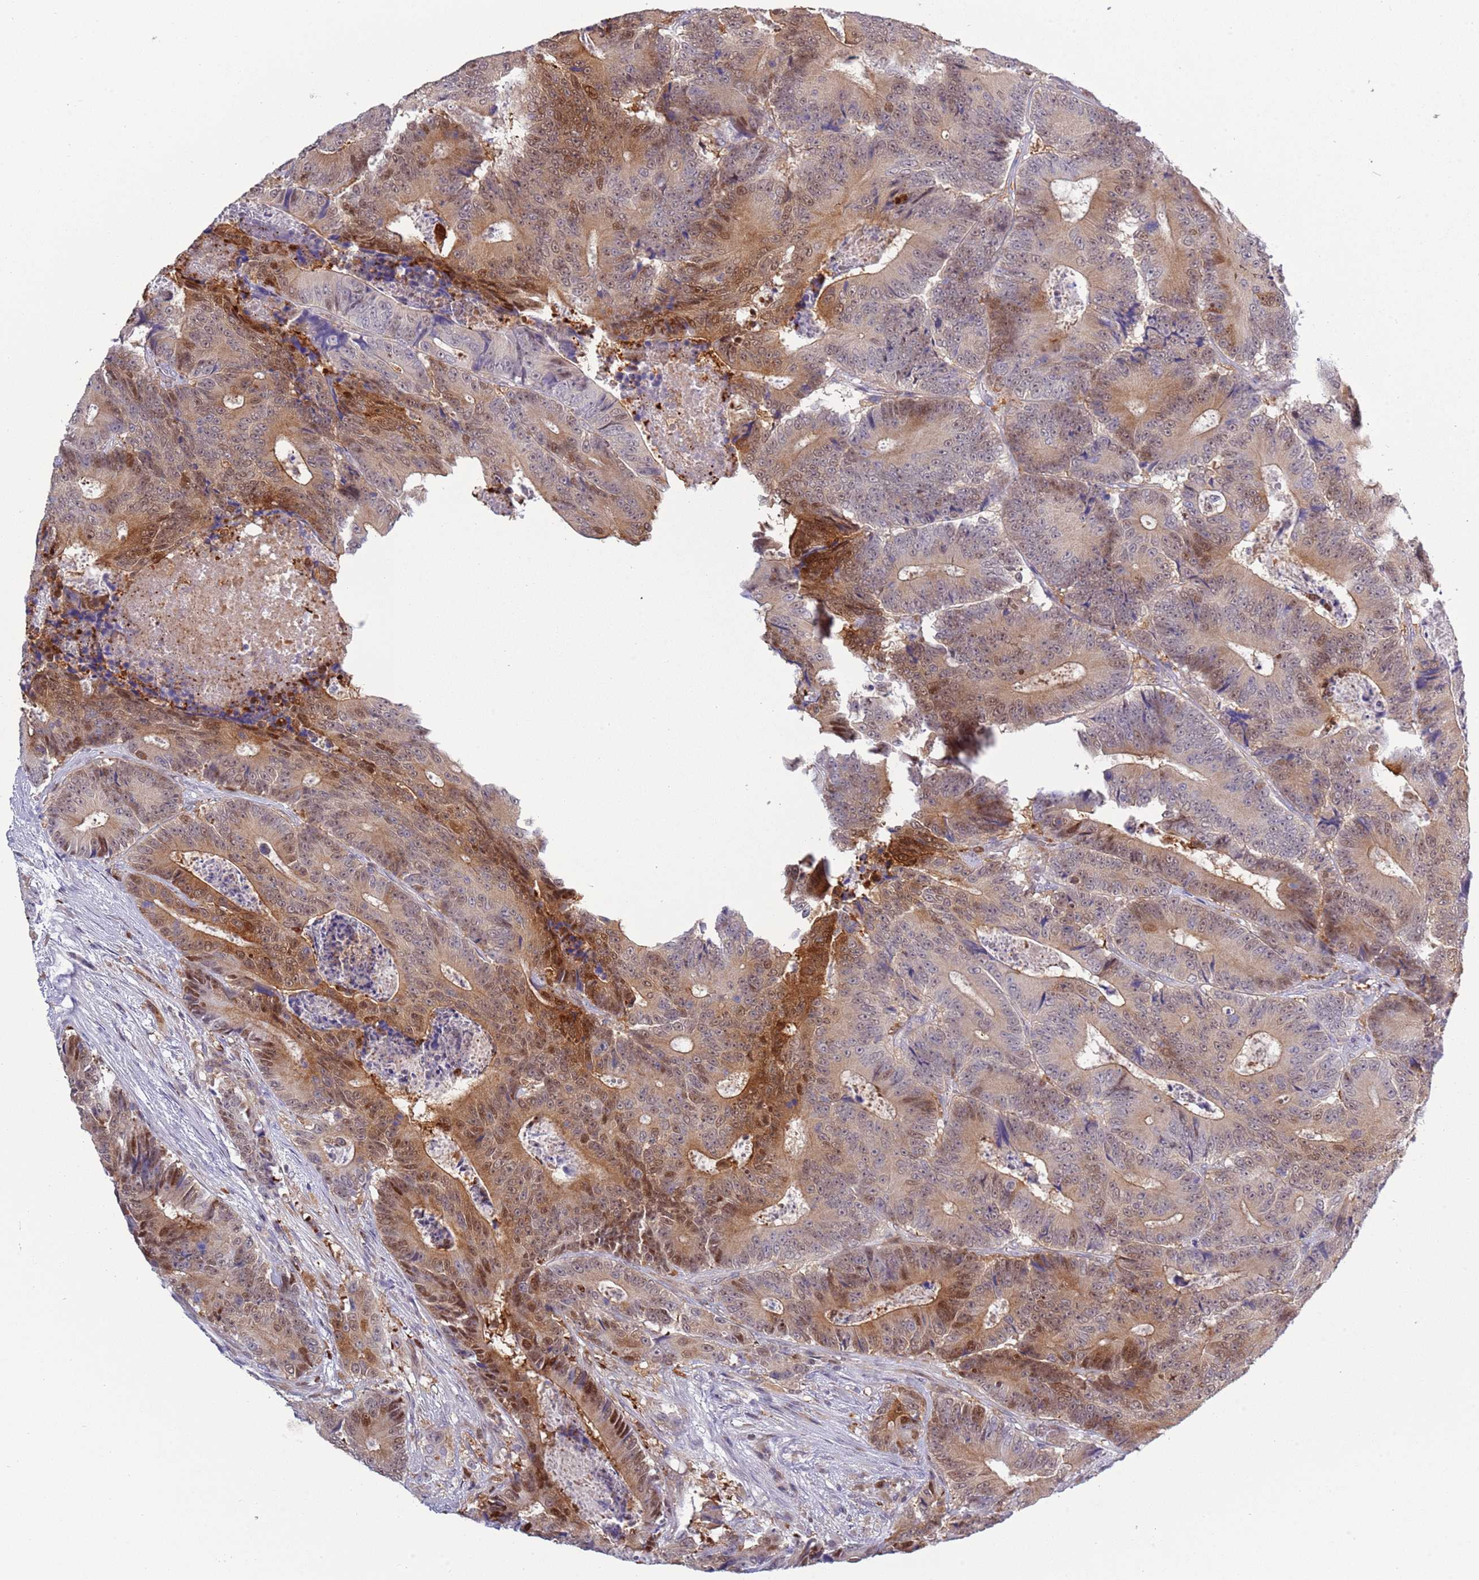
{"staining": {"intensity": "moderate", "quantity": "25%-75%", "location": "cytoplasmic/membranous,nuclear"}, "tissue": "colorectal cancer", "cell_type": "Tumor cells", "image_type": "cancer", "snomed": [{"axis": "morphology", "description": "Adenocarcinoma, NOS"}, {"axis": "topography", "description": "Colon"}], "caption": "Tumor cells show medium levels of moderate cytoplasmic/membranous and nuclear positivity in about 25%-75% of cells in colorectal cancer (adenocarcinoma).", "gene": "NBPF6", "patient": {"sex": "male", "age": 83}}